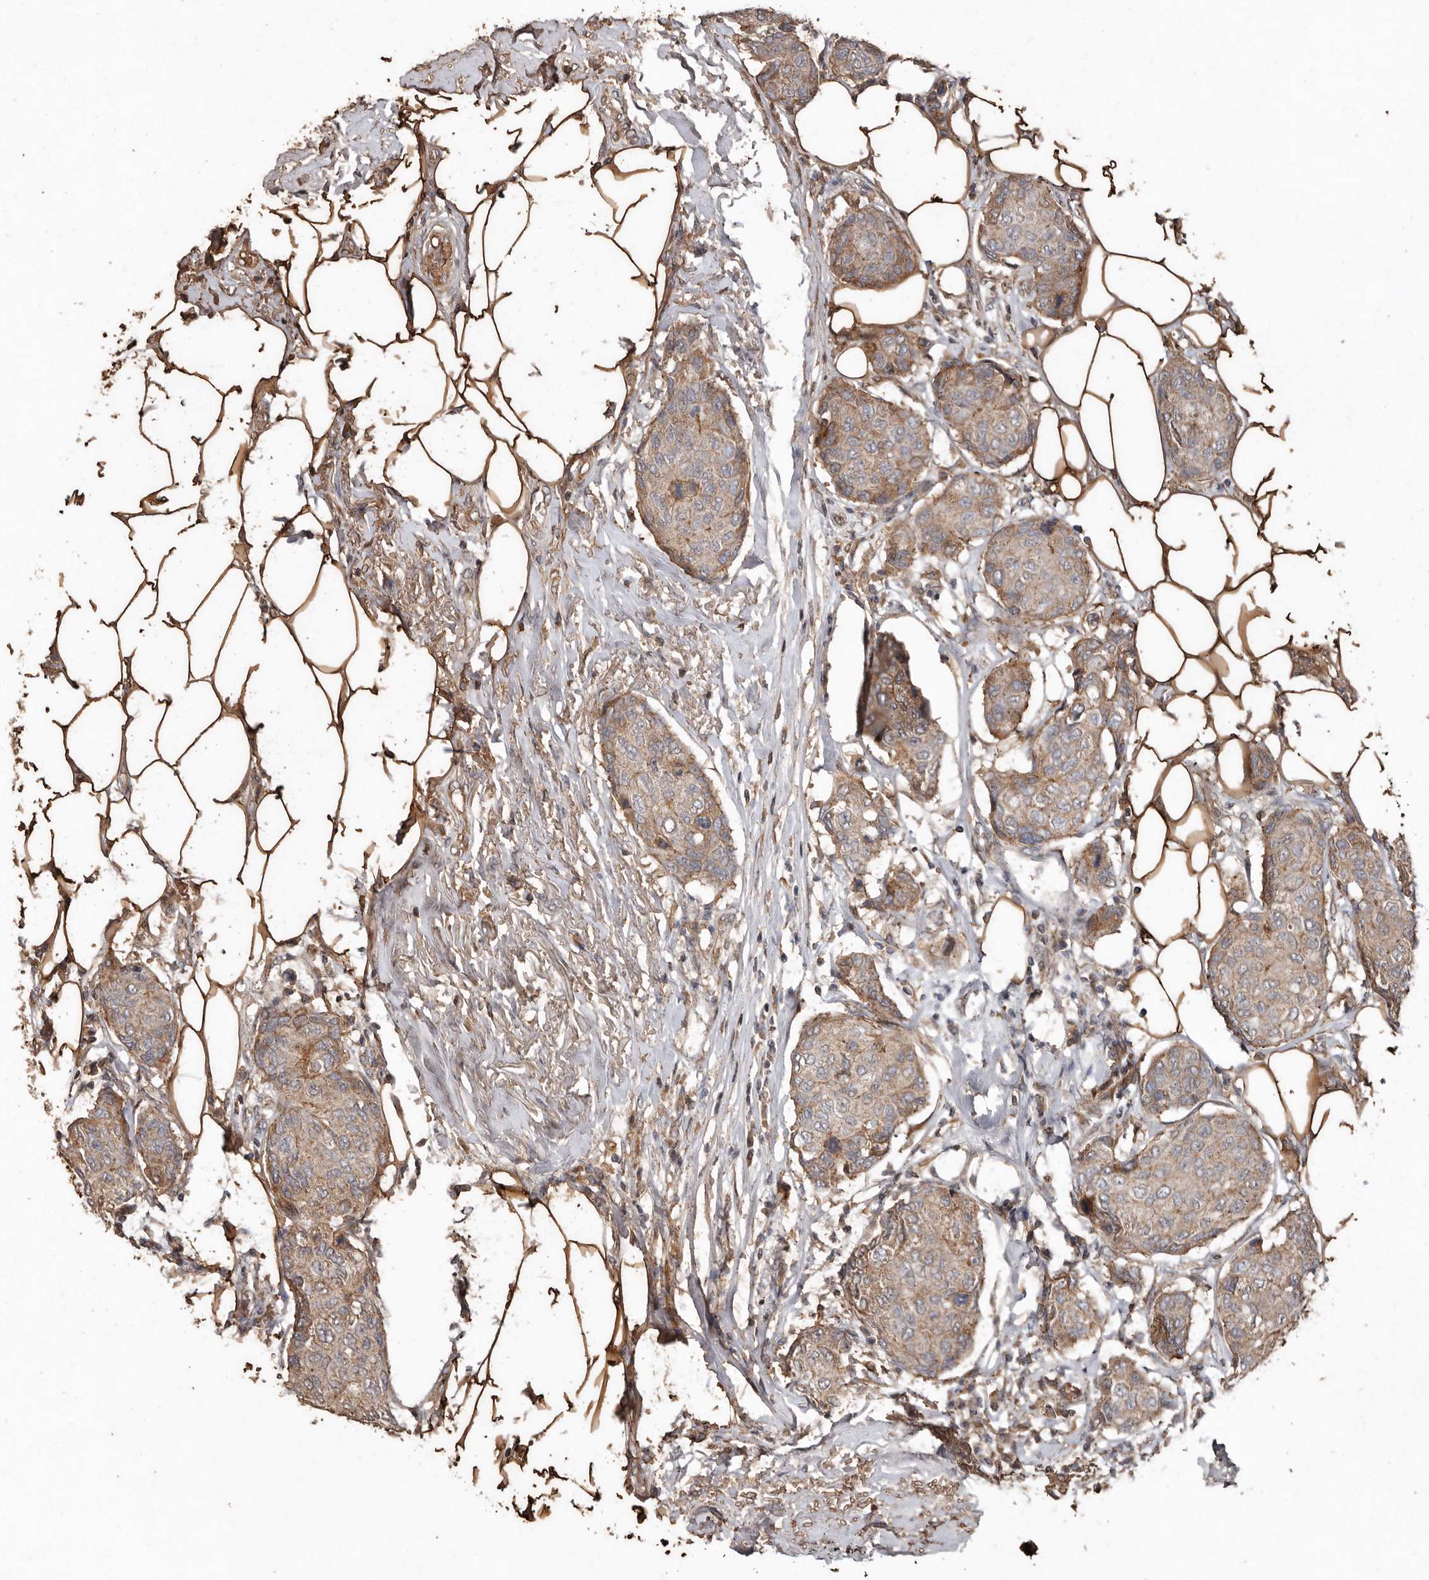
{"staining": {"intensity": "moderate", "quantity": ">75%", "location": "cytoplasmic/membranous"}, "tissue": "breast cancer", "cell_type": "Tumor cells", "image_type": "cancer", "snomed": [{"axis": "morphology", "description": "Duct carcinoma"}, {"axis": "topography", "description": "Breast"}], "caption": "The photomicrograph exhibits staining of breast invasive ductal carcinoma, revealing moderate cytoplasmic/membranous protein staining (brown color) within tumor cells.", "gene": "RANBP17", "patient": {"sex": "female", "age": 80}}